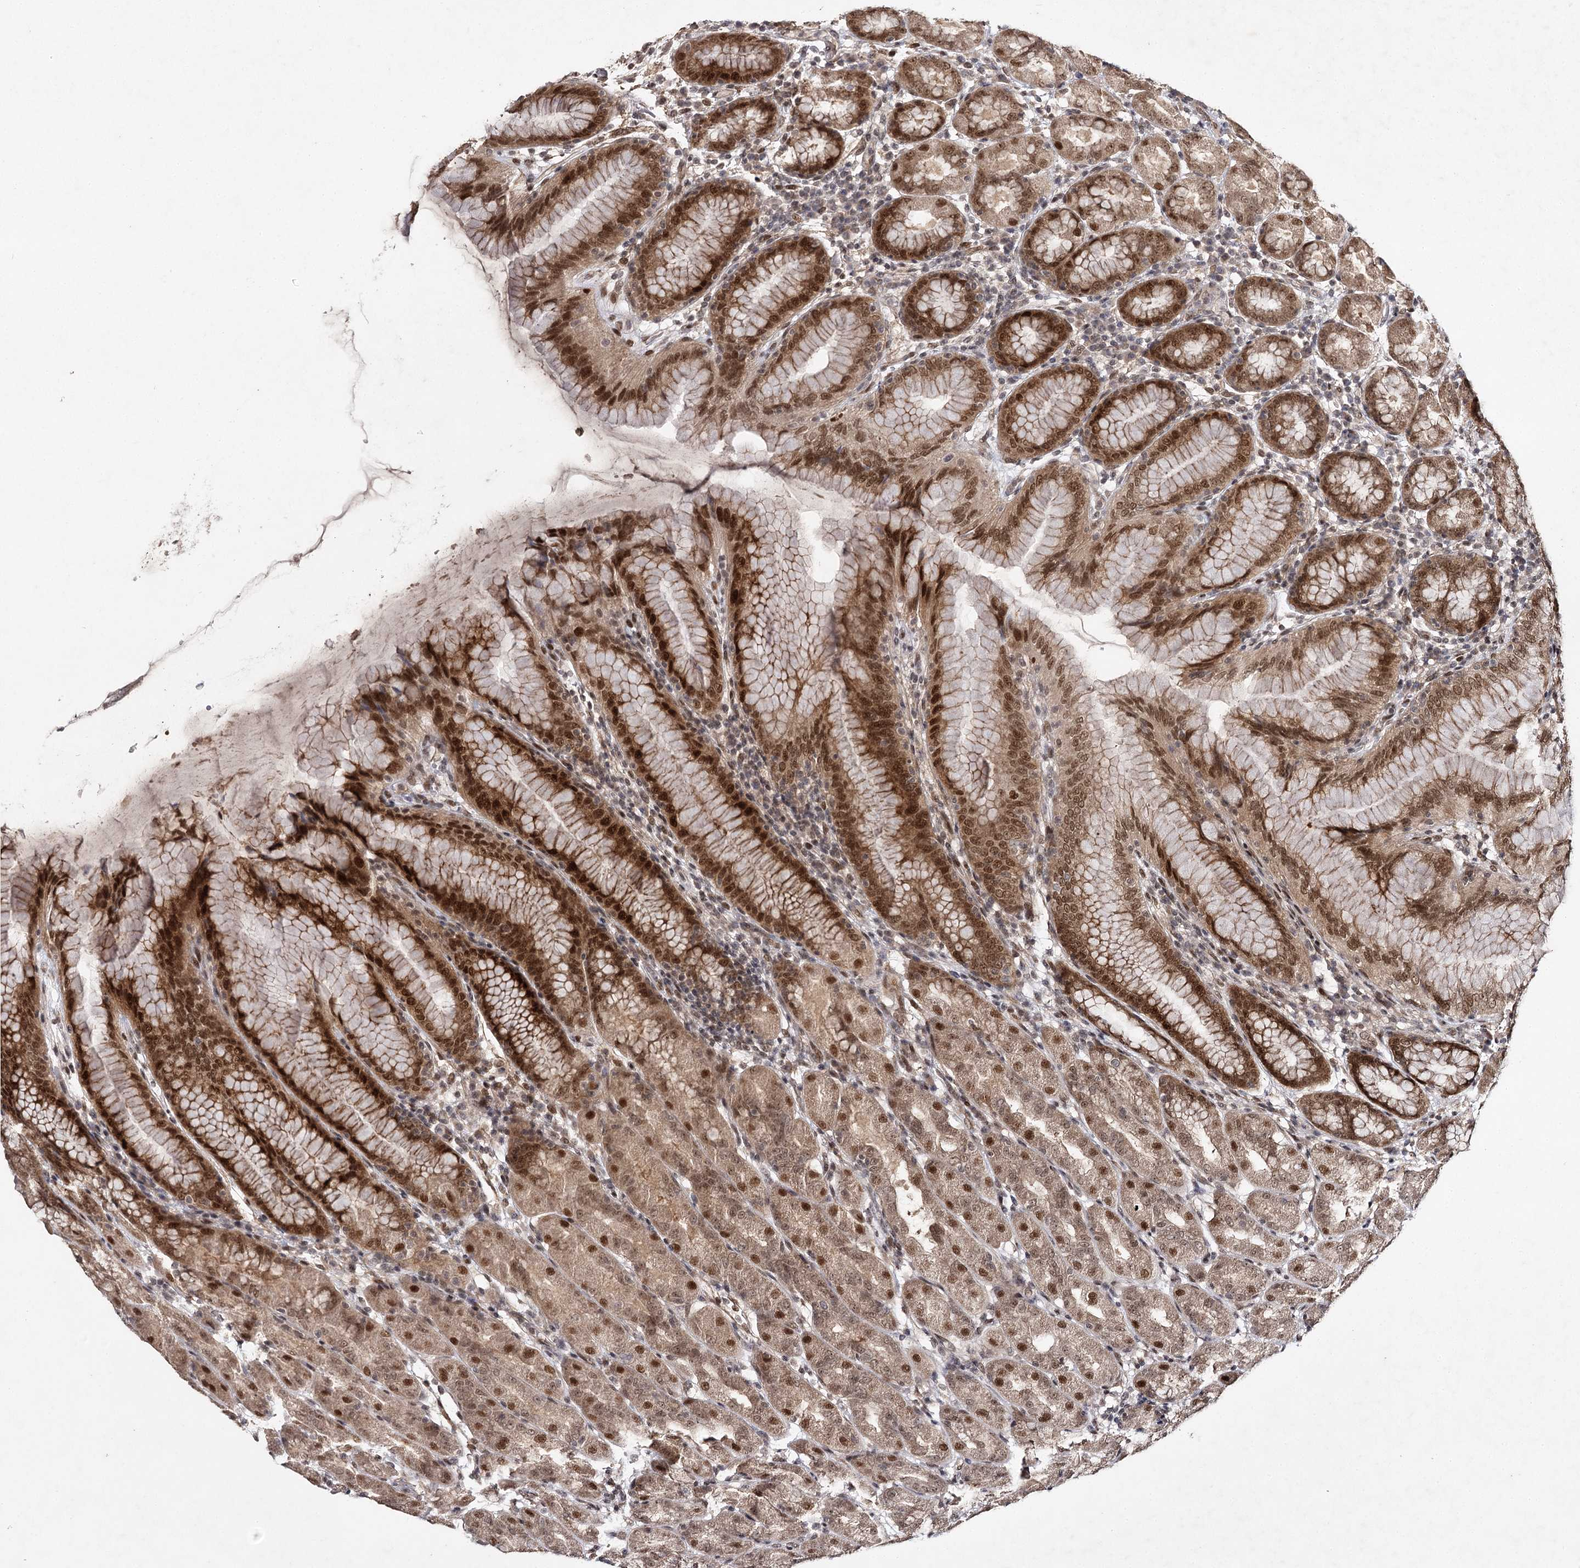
{"staining": {"intensity": "strong", "quantity": ">75%", "location": "cytoplasmic/membranous,nuclear"}, "tissue": "stomach", "cell_type": "Glandular cells", "image_type": "normal", "snomed": [{"axis": "morphology", "description": "Normal tissue, NOS"}, {"axis": "topography", "description": "Stomach"}], "caption": "Stomach stained for a protein (brown) exhibits strong cytoplasmic/membranous,nuclear positive positivity in about >75% of glandular cells.", "gene": "DCUN1D4", "patient": {"sex": "female", "age": 79}}